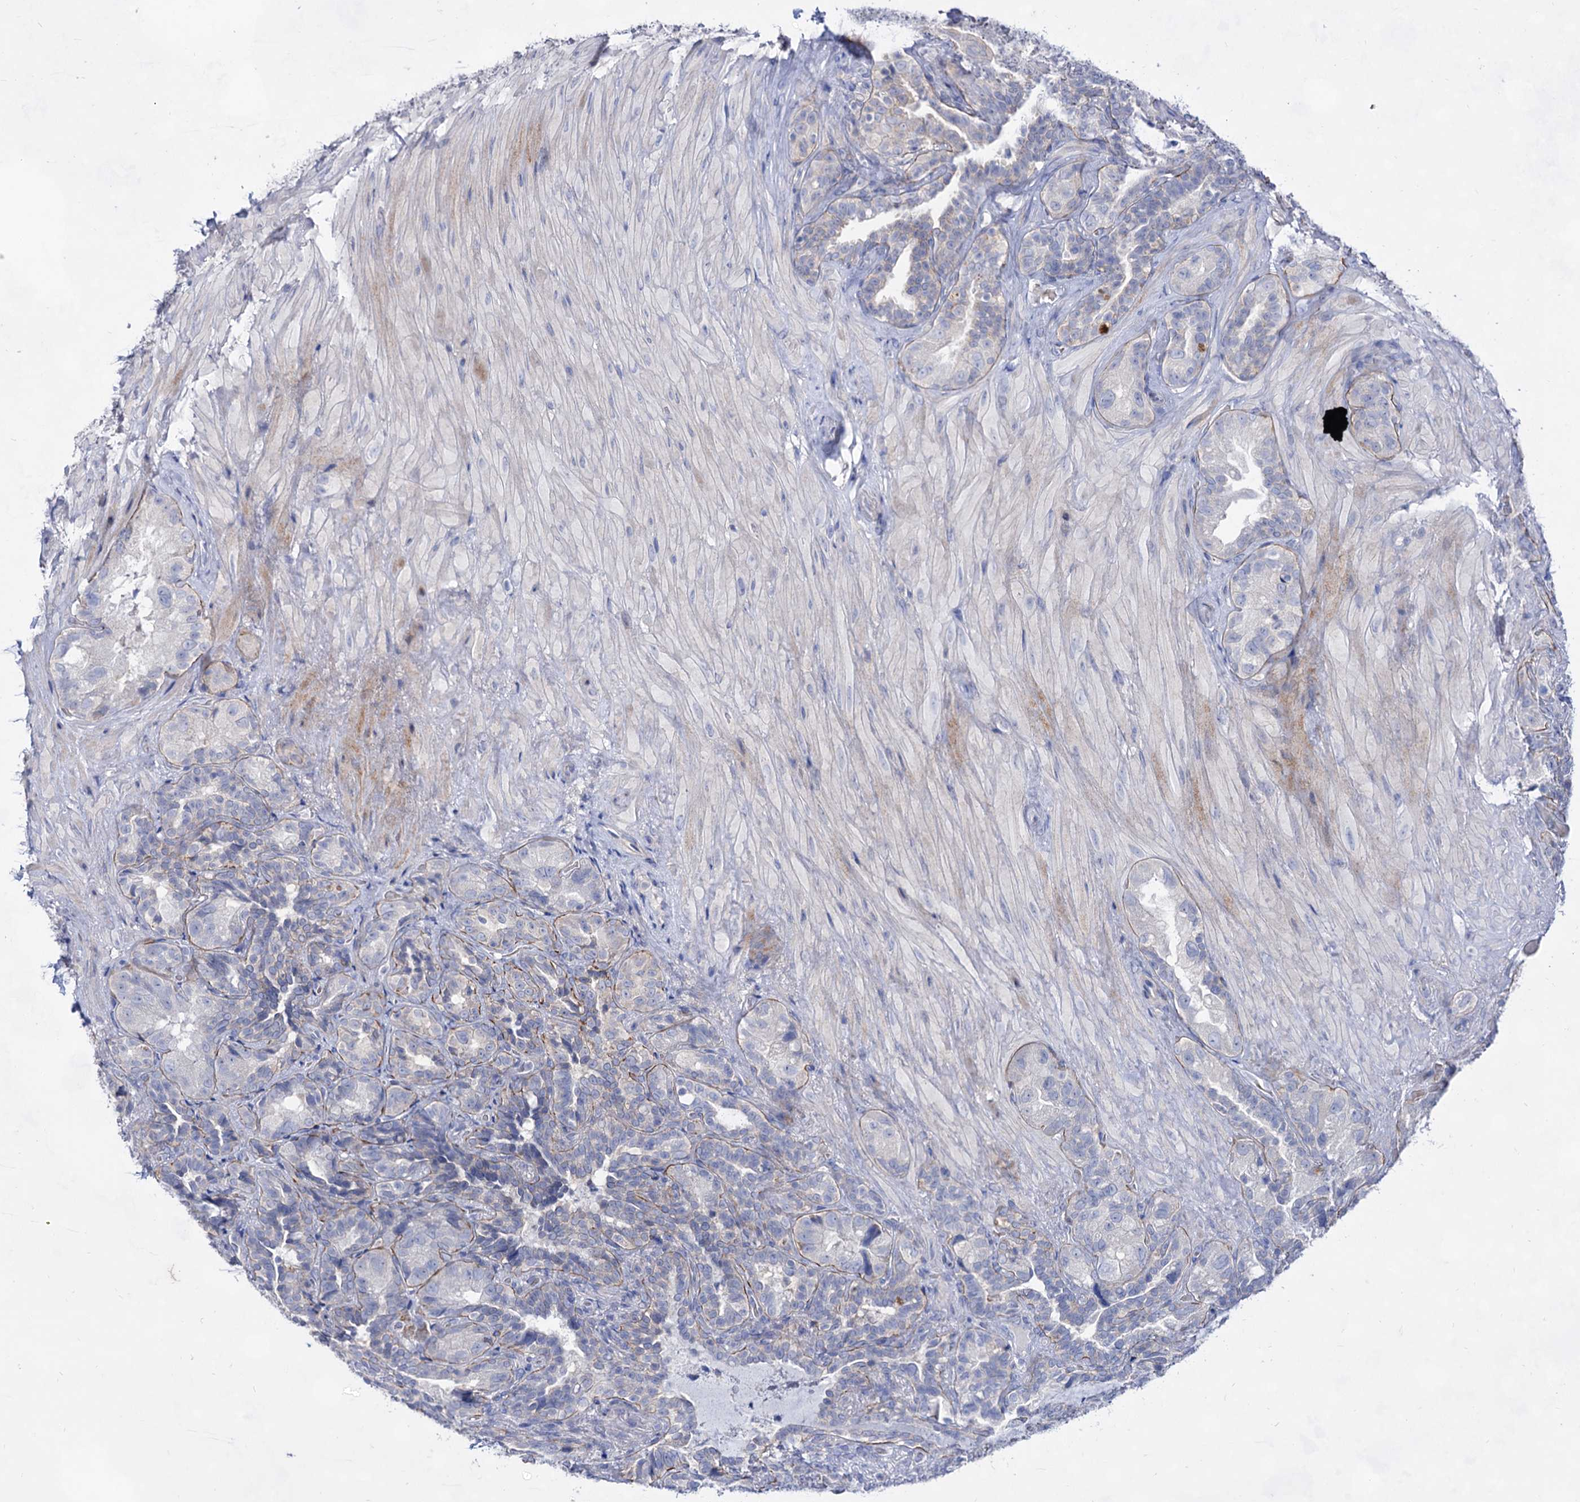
{"staining": {"intensity": "negative", "quantity": "none", "location": "none"}, "tissue": "seminal vesicle", "cell_type": "Glandular cells", "image_type": "normal", "snomed": [{"axis": "morphology", "description": "Normal tissue, NOS"}, {"axis": "topography", "description": "Seminal veicle"}, {"axis": "topography", "description": "Peripheral nerve tissue"}], "caption": "Immunohistochemical staining of benign human seminal vesicle displays no significant positivity in glandular cells. The staining is performed using DAB (3,3'-diaminobenzidine) brown chromogen with nuclei counter-stained in using hematoxylin.", "gene": "PLIN1", "patient": {"sex": "male", "age": 67}}